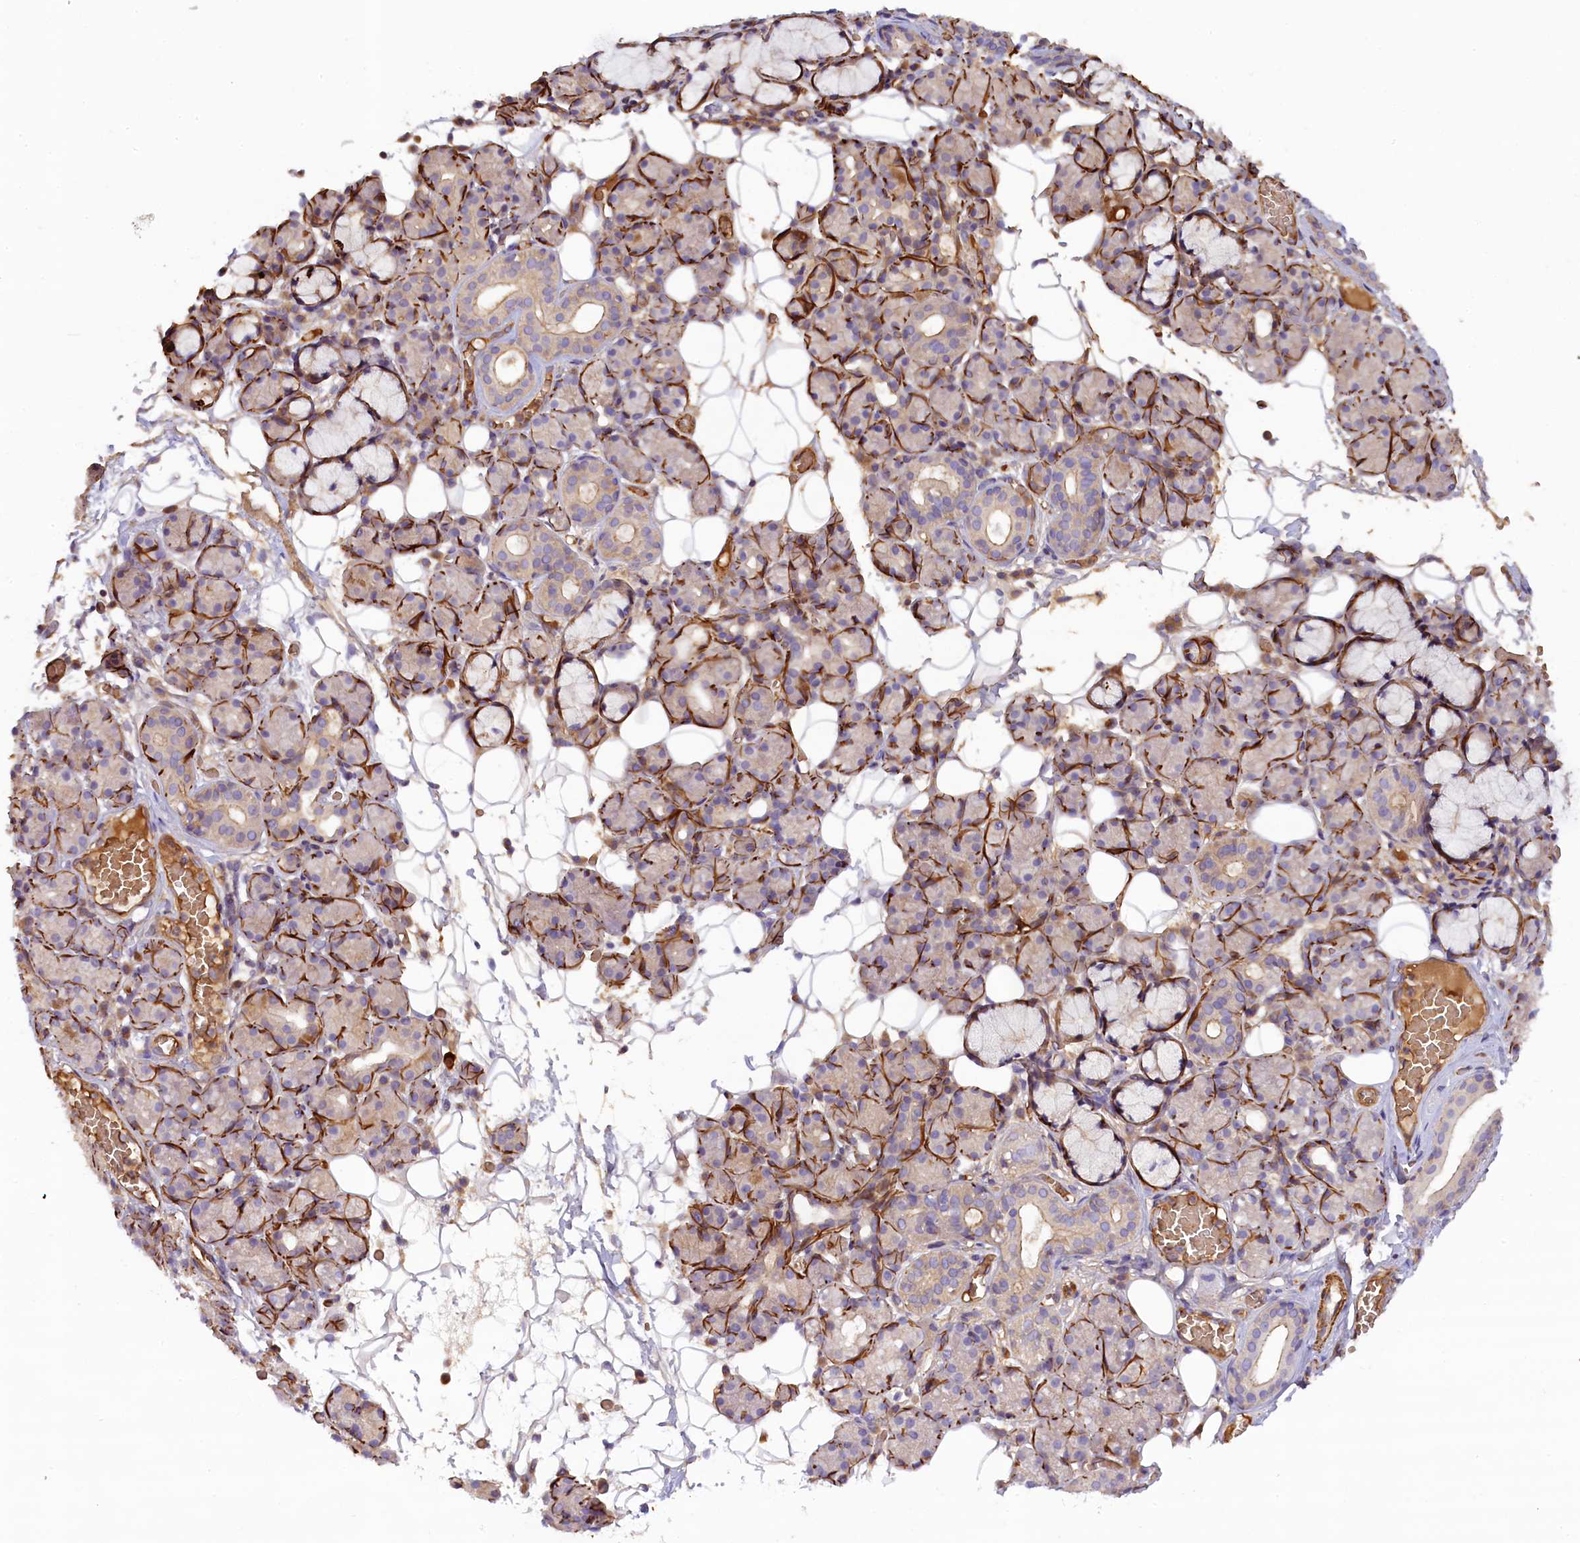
{"staining": {"intensity": "negative", "quantity": "none", "location": "none"}, "tissue": "salivary gland", "cell_type": "Glandular cells", "image_type": "normal", "snomed": [{"axis": "morphology", "description": "Normal tissue, NOS"}, {"axis": "topography", "description": "Salivary gland"}], "caption": "Immunohistochemistry (IHC) photomicrograph of benign human salivary gland stained for a protein (brown), which reveals no expression in glandular cells.", "gene": "FUZ", "patient": {"sex": "male", "age": 63}}